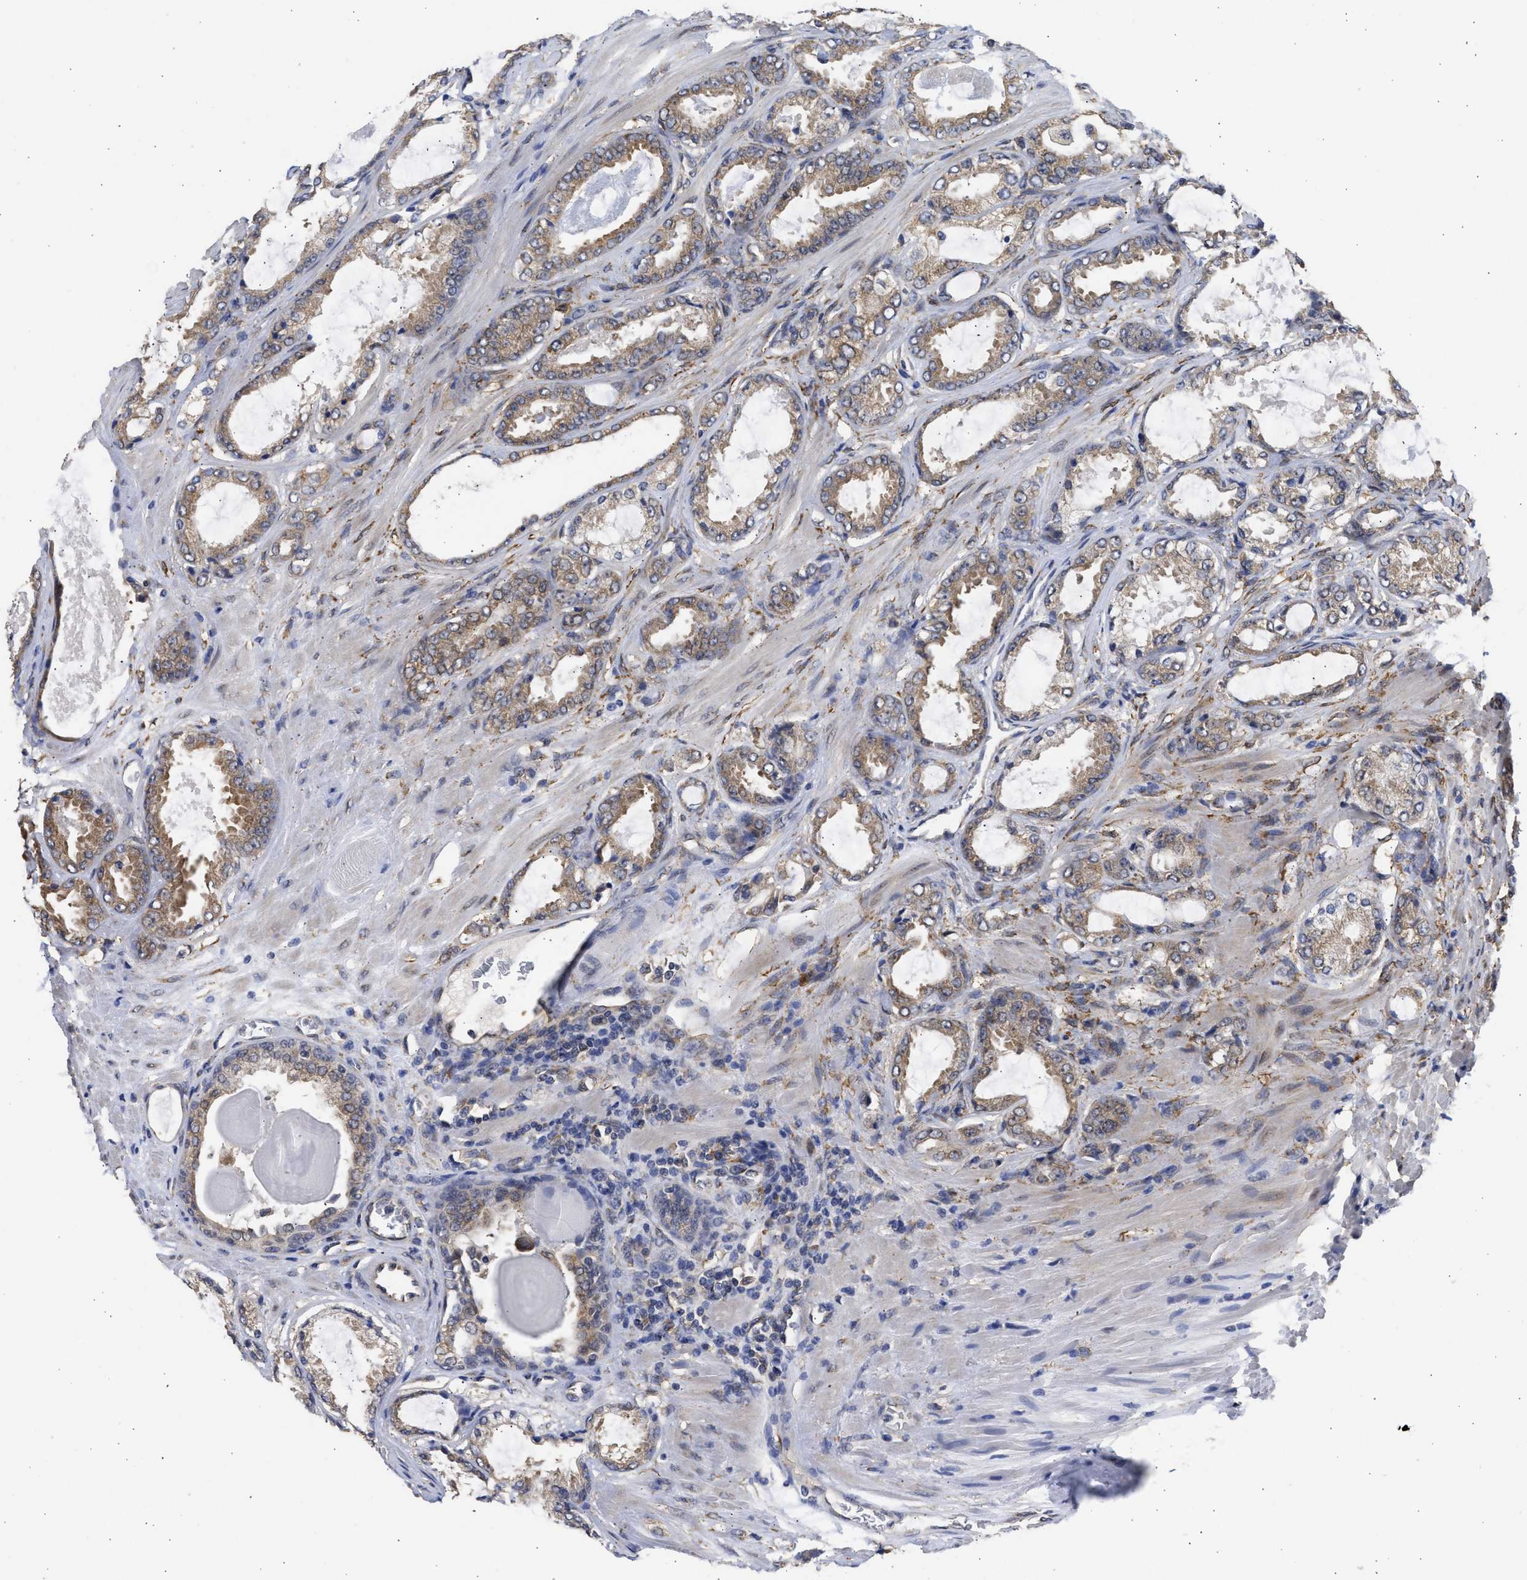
{"staining": {"intensity": "moderate", "quantity": ">75%", "location": "cytoplasmic/membranous"}, "tissue": "prostate cancer", "cell_type": "Tumor cells", "image_type": "cancer", "snomed": [{"axis": "morphology", "description": "Adenocarcinoma, High grade"}, {"axis": "topography", "description": "Prostate"}], "caption": "This micrograph demonstrates IHC staining of prostate cancer (adenocarcinoma (high-grade)), with medium moderate cytoplasmic/membranous staining in approximately >75% of tumor cells.", "gene": "DNAJC1", "patient": {"sex": "male", "age": 65}}